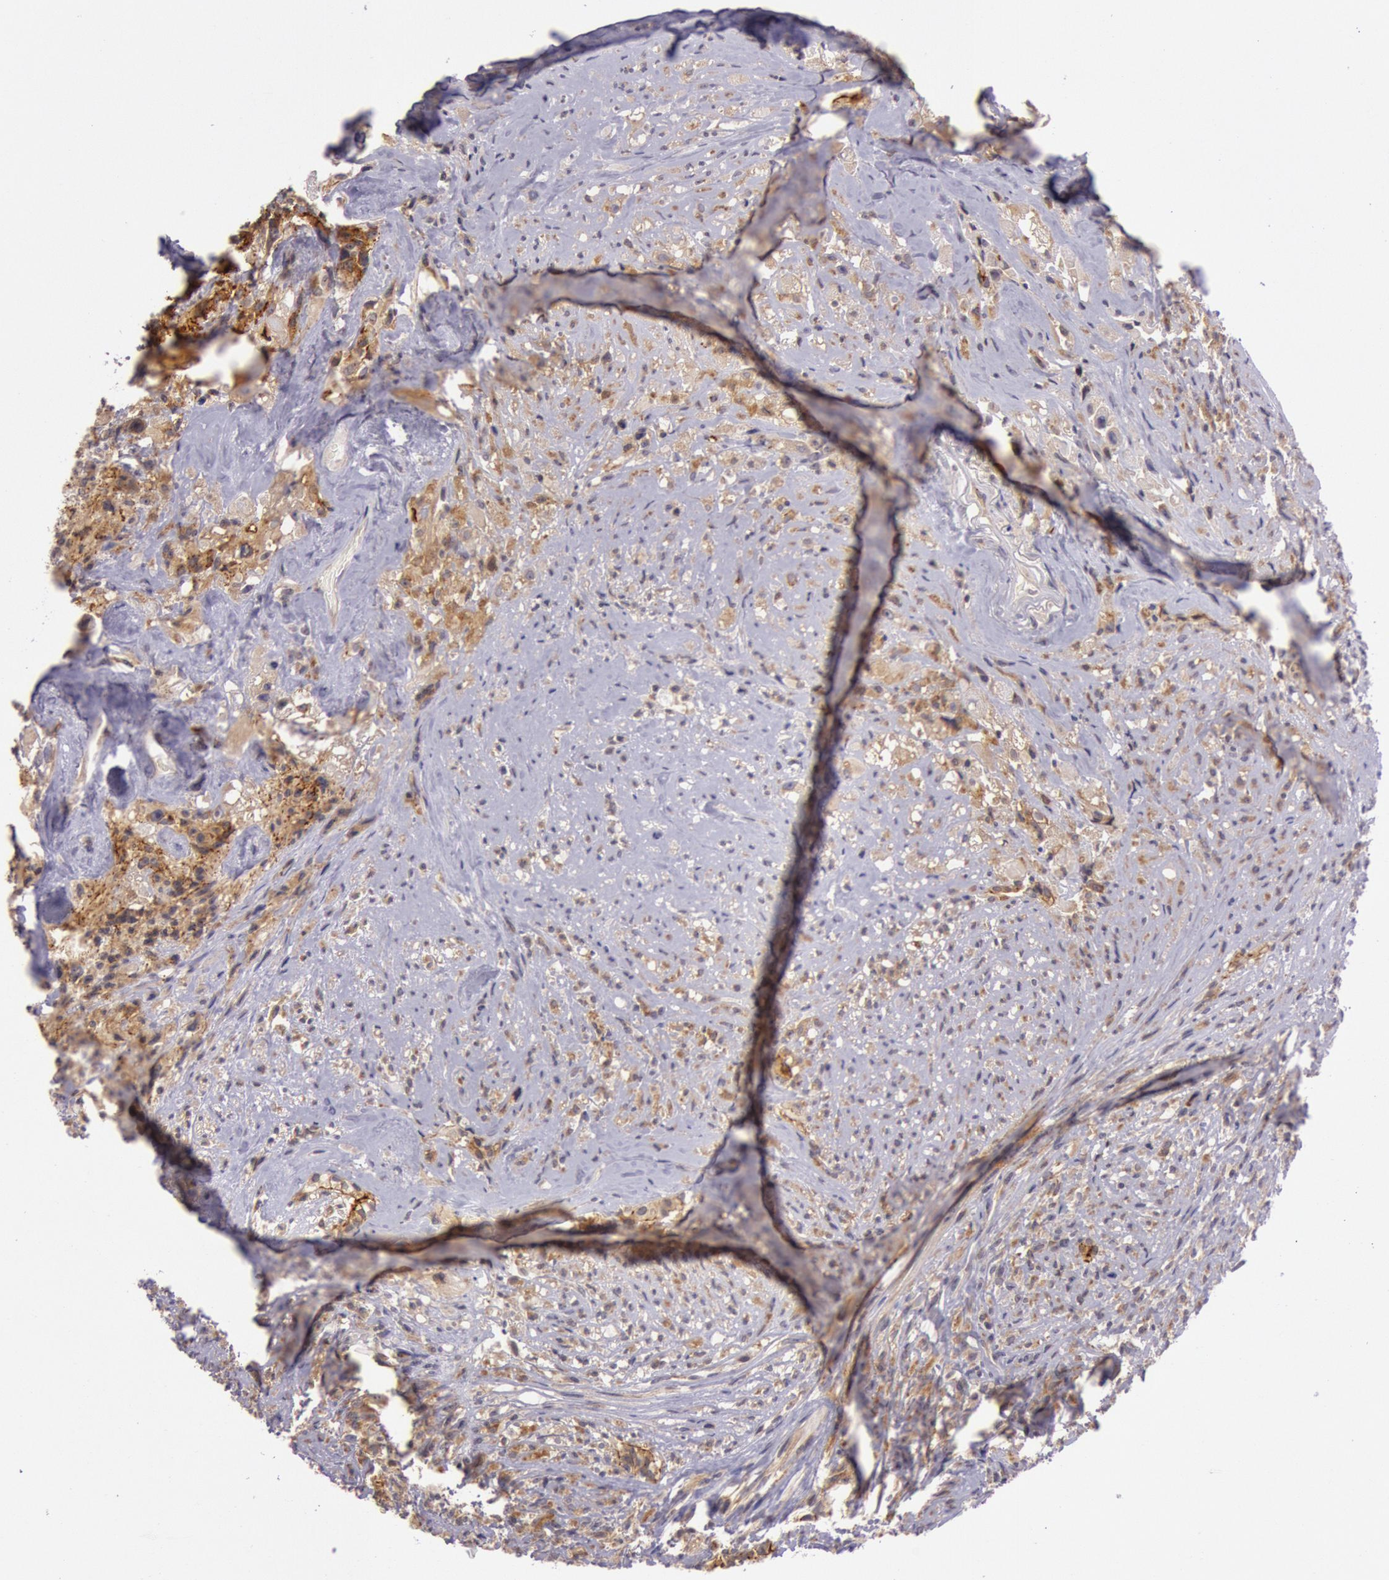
{"staining": {"intensity": "moderate", "quantity": ">75%", "location": "cytoplasmic/membranous"}, "tissue": "glioma", "cell_type": "Tumor cells", "image_type": "cancer", "snomed": [{"axis": "morphology", "description": "Glioma, malignant, High grade"}, {"axis": "topography", "description": "Brain"}], "caption": "Immunohistochemical staining of glioma demonstrates medium levels of moderate cytoplasmic/membranous positivity in about >75% of tumor cells. The staining was performed using DAB to visualize the protein expression in brown, while the nuclei were stained in blue with hematoxylin (Magnification: 20x).", "gene": "CDK16", "patient": {"sex": "male", "age": 48}}